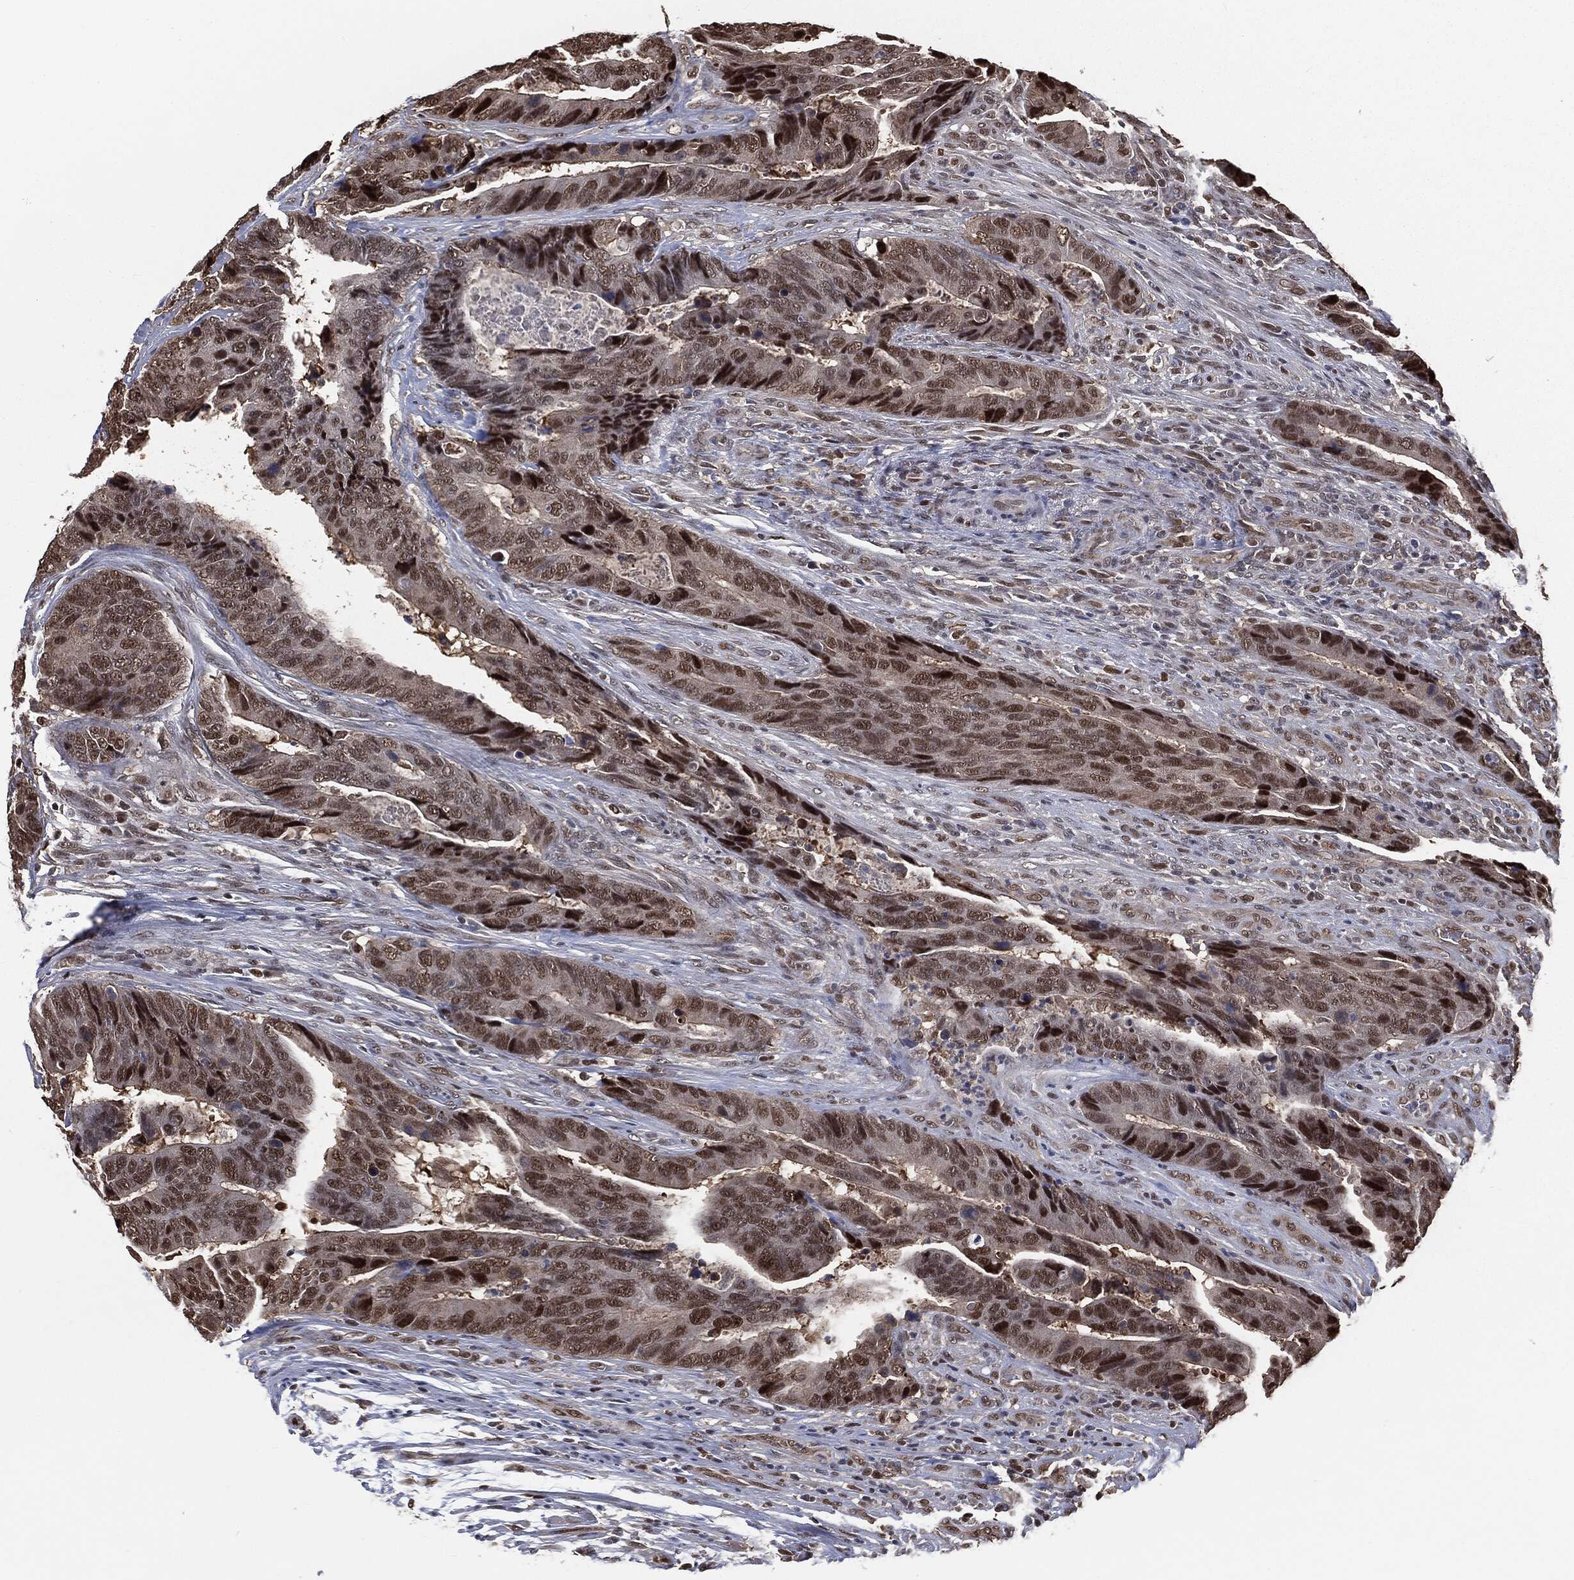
{"staining": {"intensity": "moderate", "quantity": ">75%", "location": "nuclear"}, "tissue": "colorectal cancer", "cell_type": "Tumor cells", "image_type": "cancer", "snomed": [{"axis": "morphology", "description": "Adenocarcinoma, NOS"}, {"axis": "topography", "description": "Colon"}], "caption": "Colorectal cancer tissue demonstrates moderate nuclear positivity in about >75% of tumor cells", "gene": "SHLD2", "patient": {"sex": "female", "age": 56}}